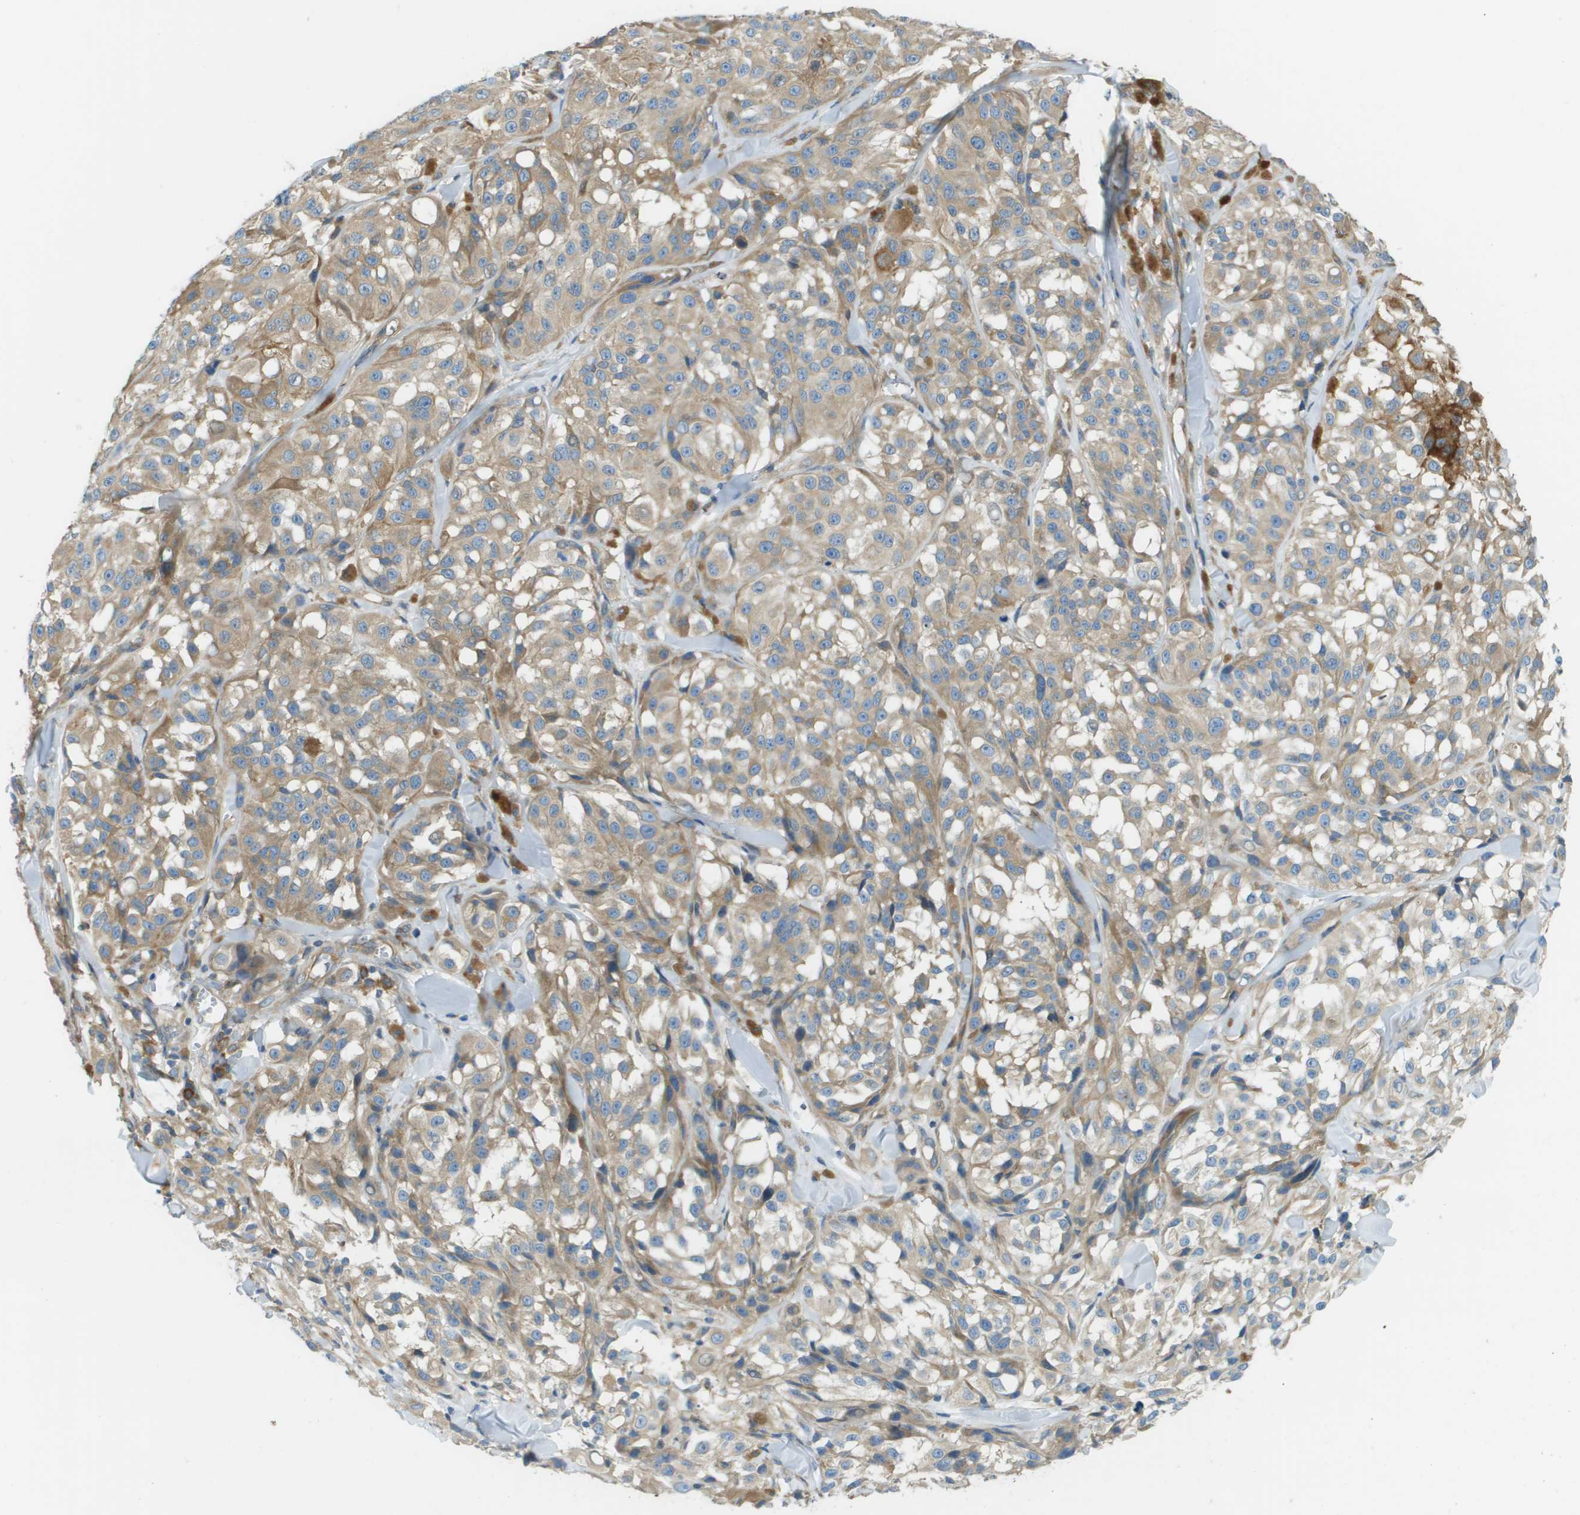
{"staining": {"intensity": "weak", "quantity": ">75%", "location": "cytoplasmic/membranous"}, "tissue": "melanoma", "cell_type": "Tumor cells", "image_type": "cancer", "snomed": [{"axis": "morphology", "description": "Malignant melanoma, NOS"}, {"axis": "topography", "description": "Skin"}], "caption": "Protein staining shows weak cytoplasmic/membranous expression in about >75% of tumor cells in melanoma.", "gene": "DNAJB11", "patient": {"sex": "male", "age": 84}}